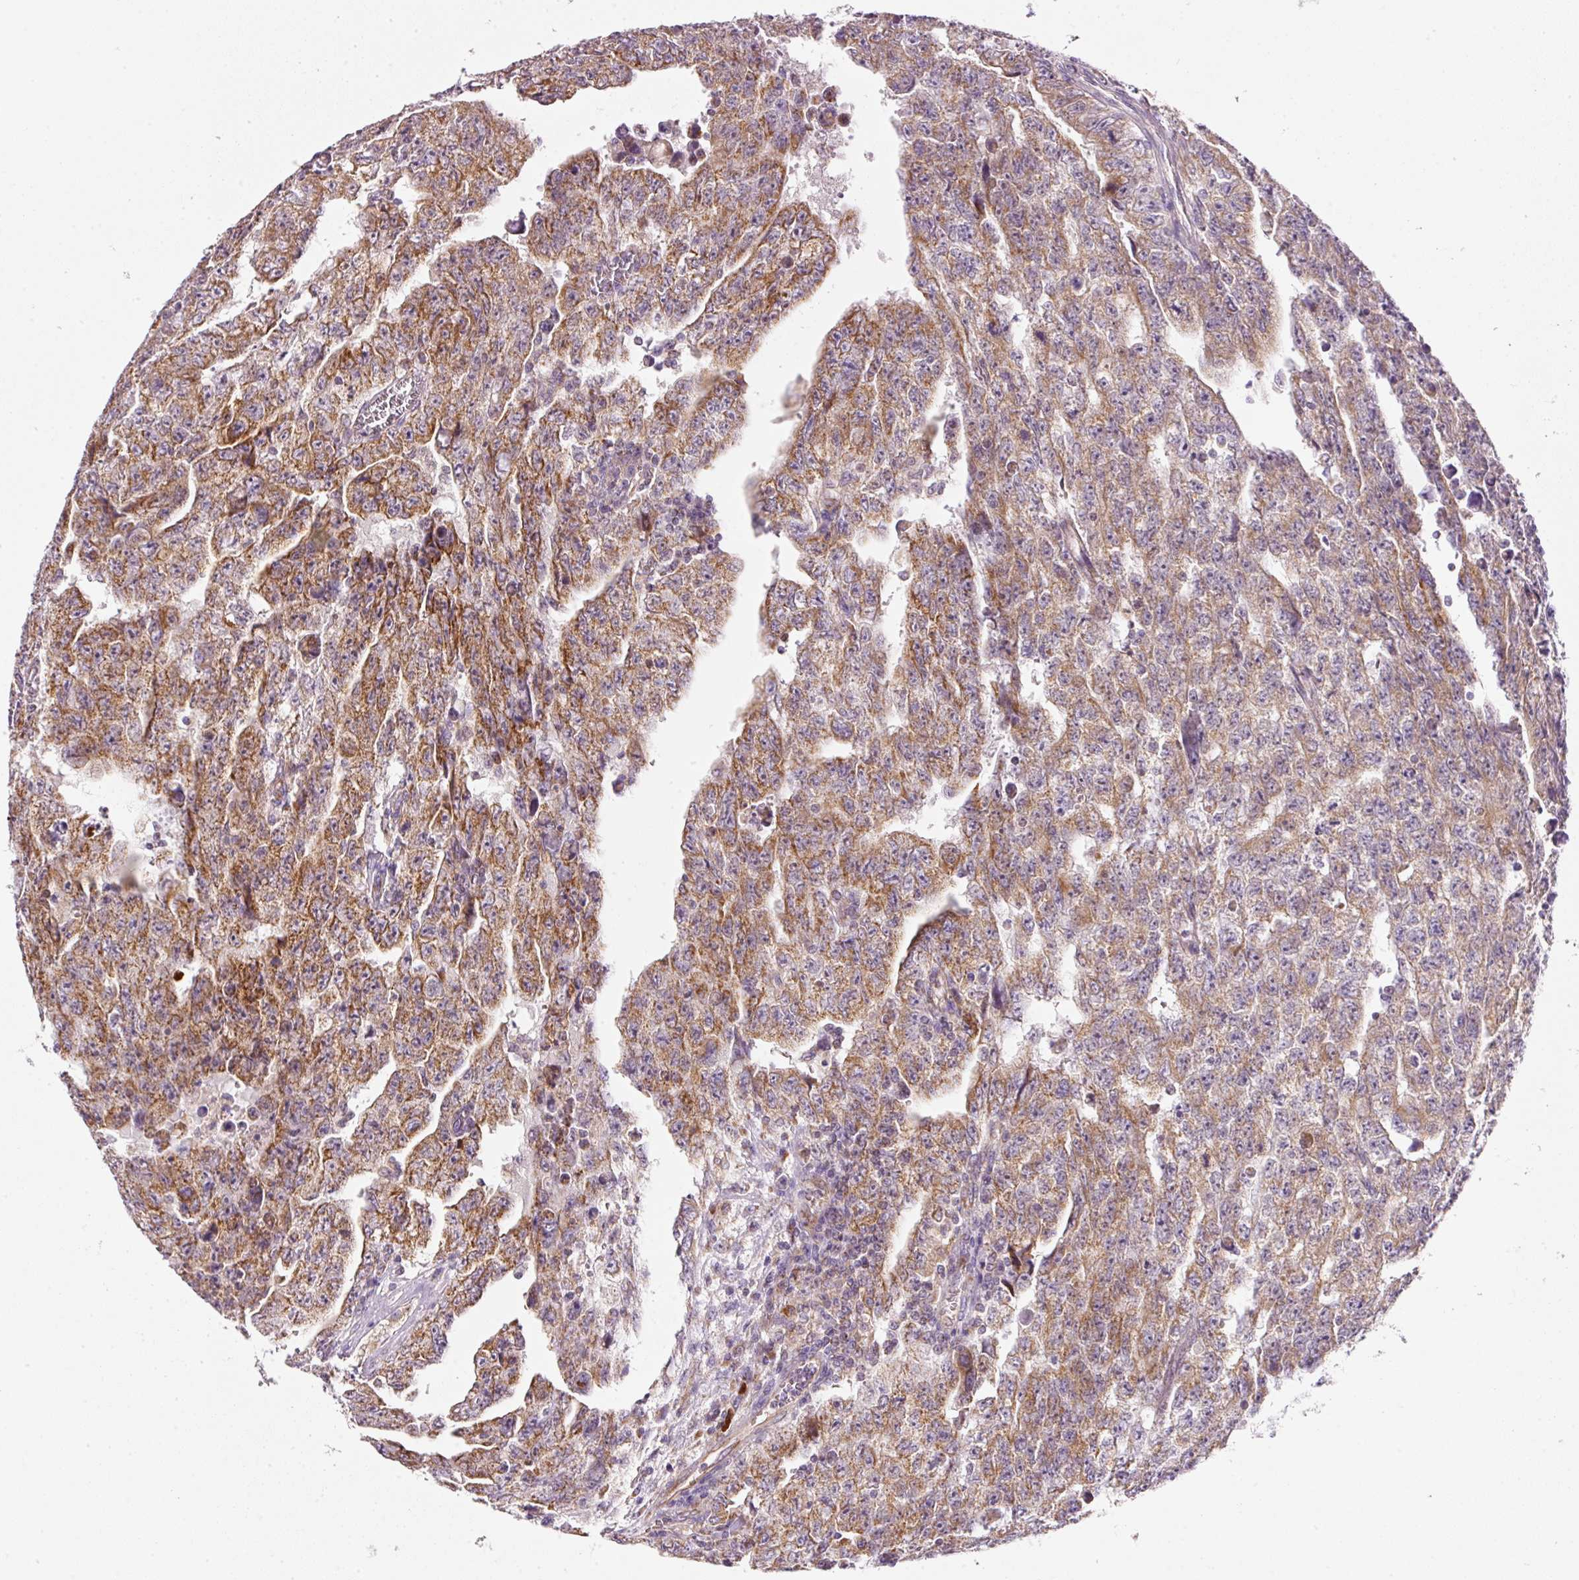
{"staining": {"intensity": "moderate", "quantity": ">75%", "location": "cytoplasmic/membranous"}, "tissue": "testis cancer", "cell_type": "Tumor cells", "image_type": "cancer", "snomed": [{"axis": "morphology", "description": "Carcinoma, Embryonal, NOS"}, {"axis": "topography", "description": "Testis"}], "caption": "The histopathology image shows a brown stain indicating the presence of a protein in the cytoplasmic/membranous of tumor cells in testis cancer (embryonal carcinoma).", "gene": "FAM78B", "patient": {"sex": "male", "age": 28}}